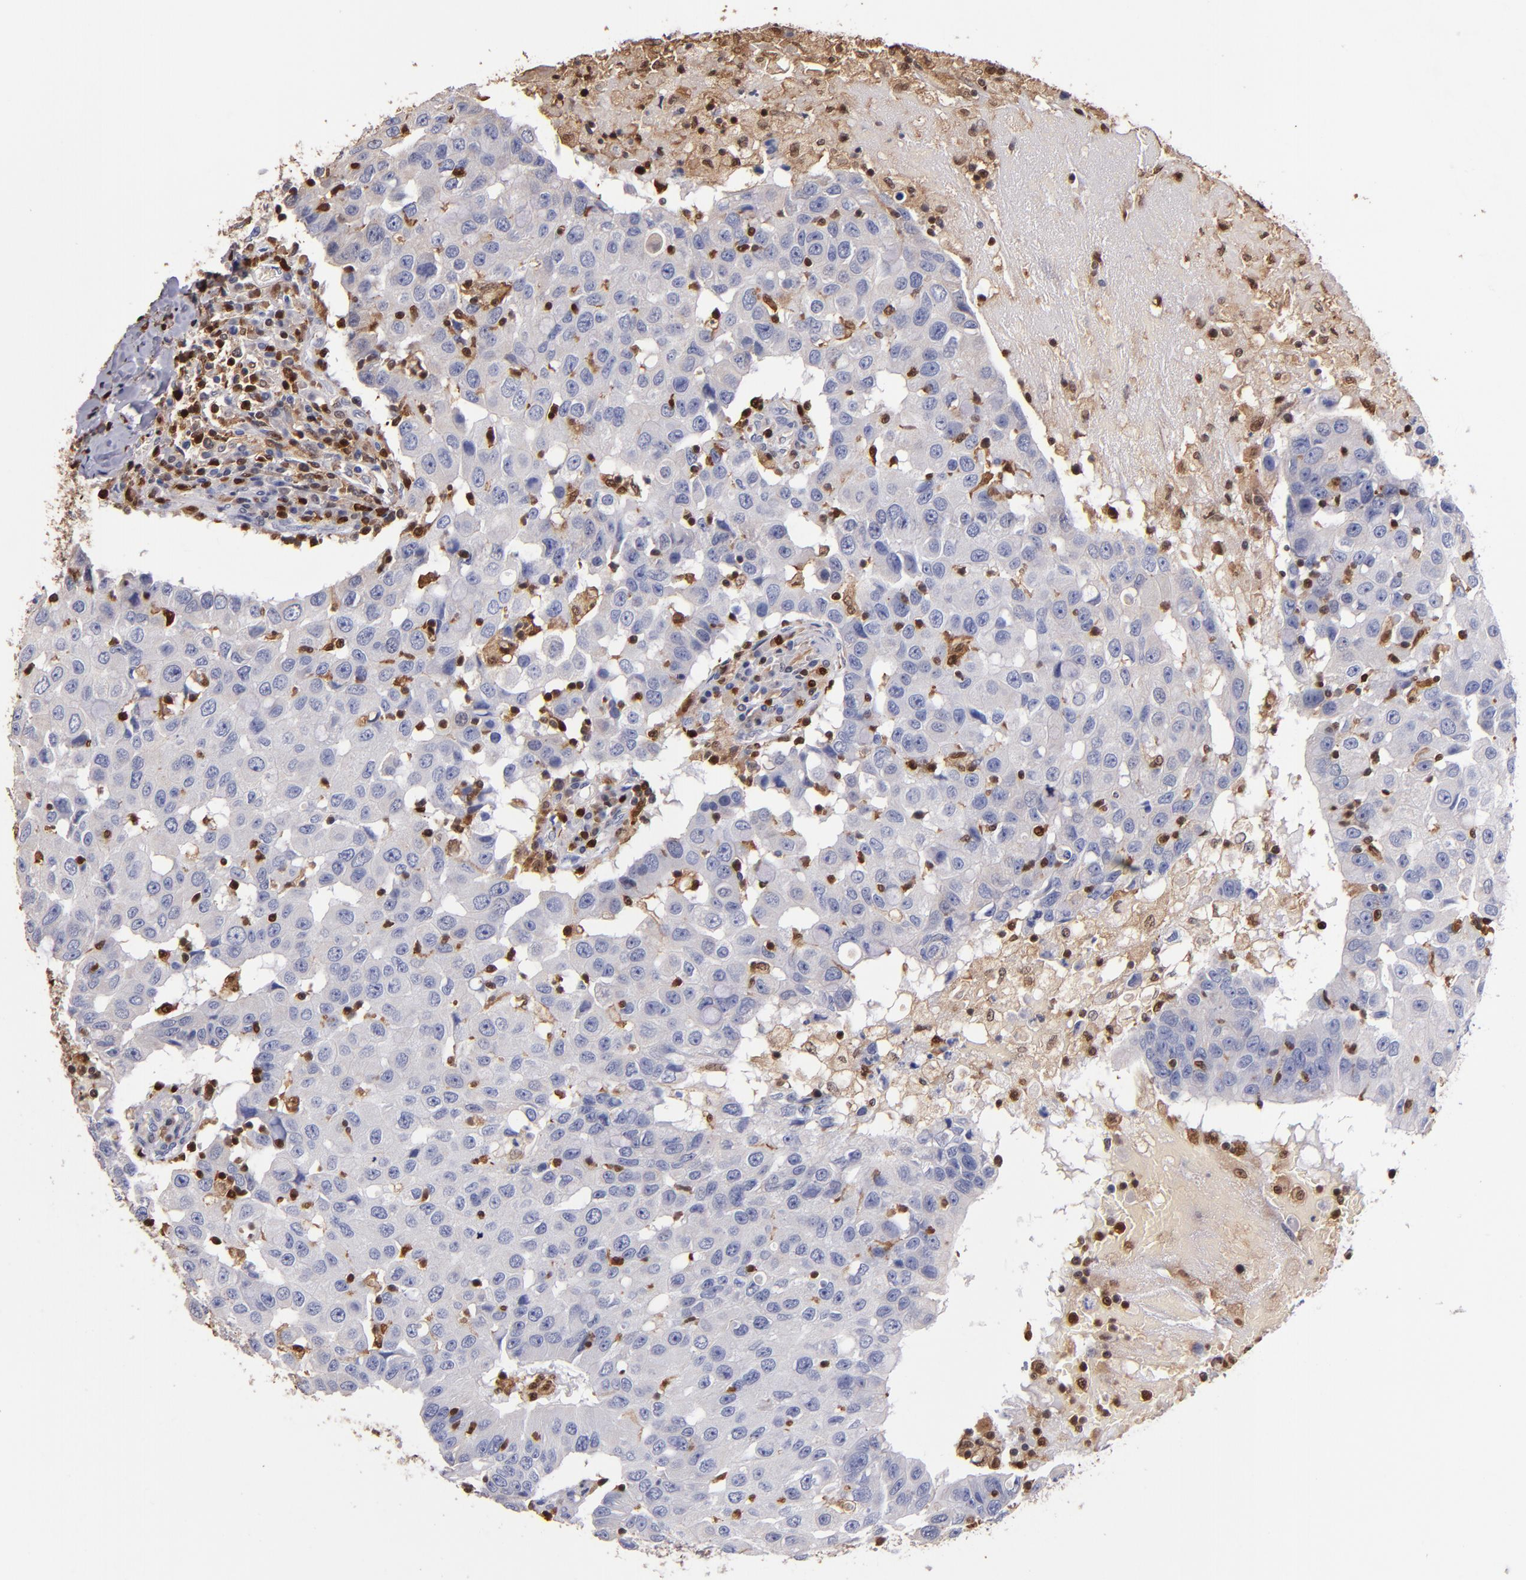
{"staining": {"intensity": "negative", "quantity": "none", "location": "none"}, "tissue": "breast cancer", "cell_type": "Tumor cells", "image_type": "cancer", "snomed": [{"axis": "morphology", "description": "Duct carcinoma"}, {"axis": "topography", "description": "Breast"}], "caption": "IHC photomicrograph of neoplastic tissue: breast cancer (intraductal carcinoma) stained with DAB (3,3'-diaminobenzidine) exhibits no significant protein expression in tumor cells.", "gene": "S100A4", "patient": {"sex": "female", "age": 27}}